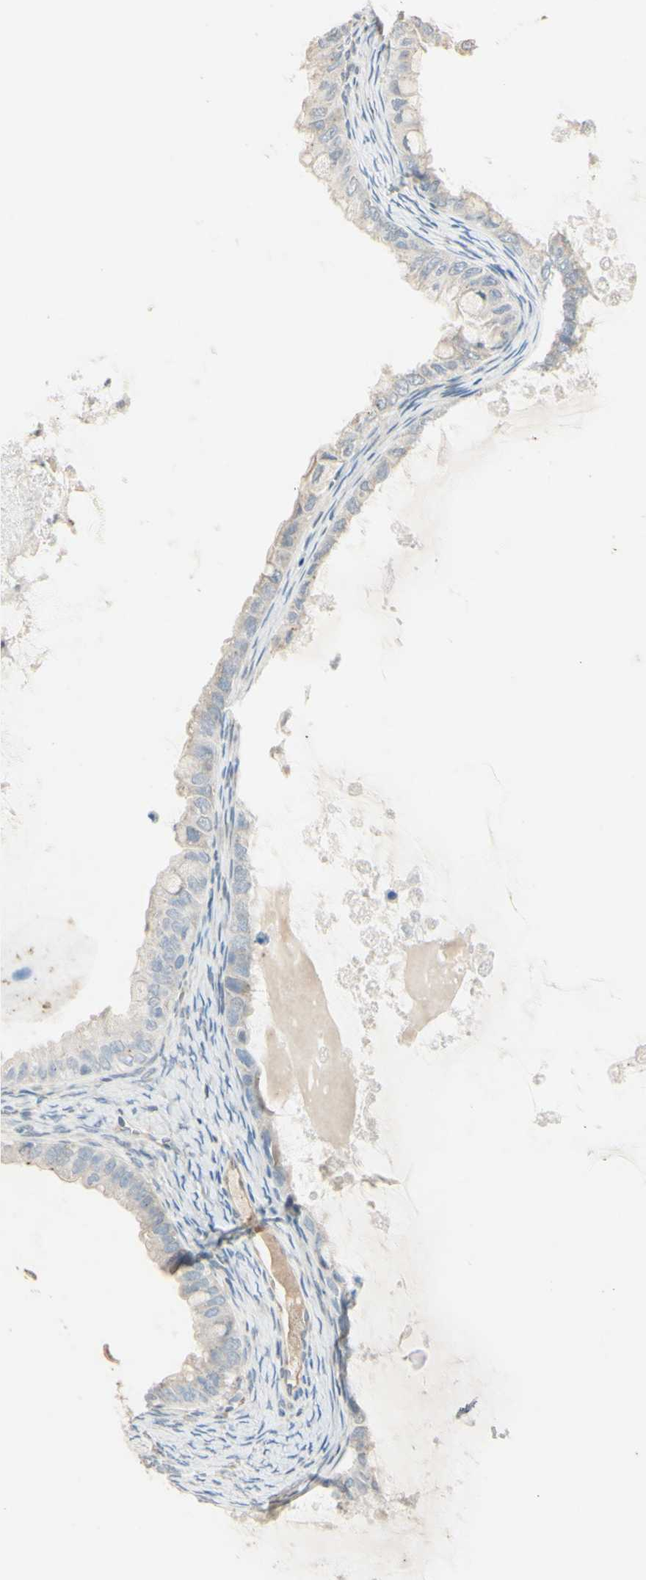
{"staining": {"intensity": "weak", "quantity": ">75%", "location": "cytoplasmic/membranous"}, "tissue": "ovarian cancer", "cell_type": "Tumor cells", "image_type": "cancer", "snomed": [{"axis": "morphology", "description": "Cystadenocarcinoma, mucinous, NOS"}, {"axis": "topography", "description": "Ovary"}], "caption": "This histopathology image displays mucinous cystadenocarcinoma (ovarian) stained with immunohistochemistry to label a protein in brown. The cytoplasmic/membranous of tumor cells show weak positivity for the protein. Nuclei are counter-stained blue.", "gene": "ANGPTL1", "patient": {"sex": "female", "age": 80}}